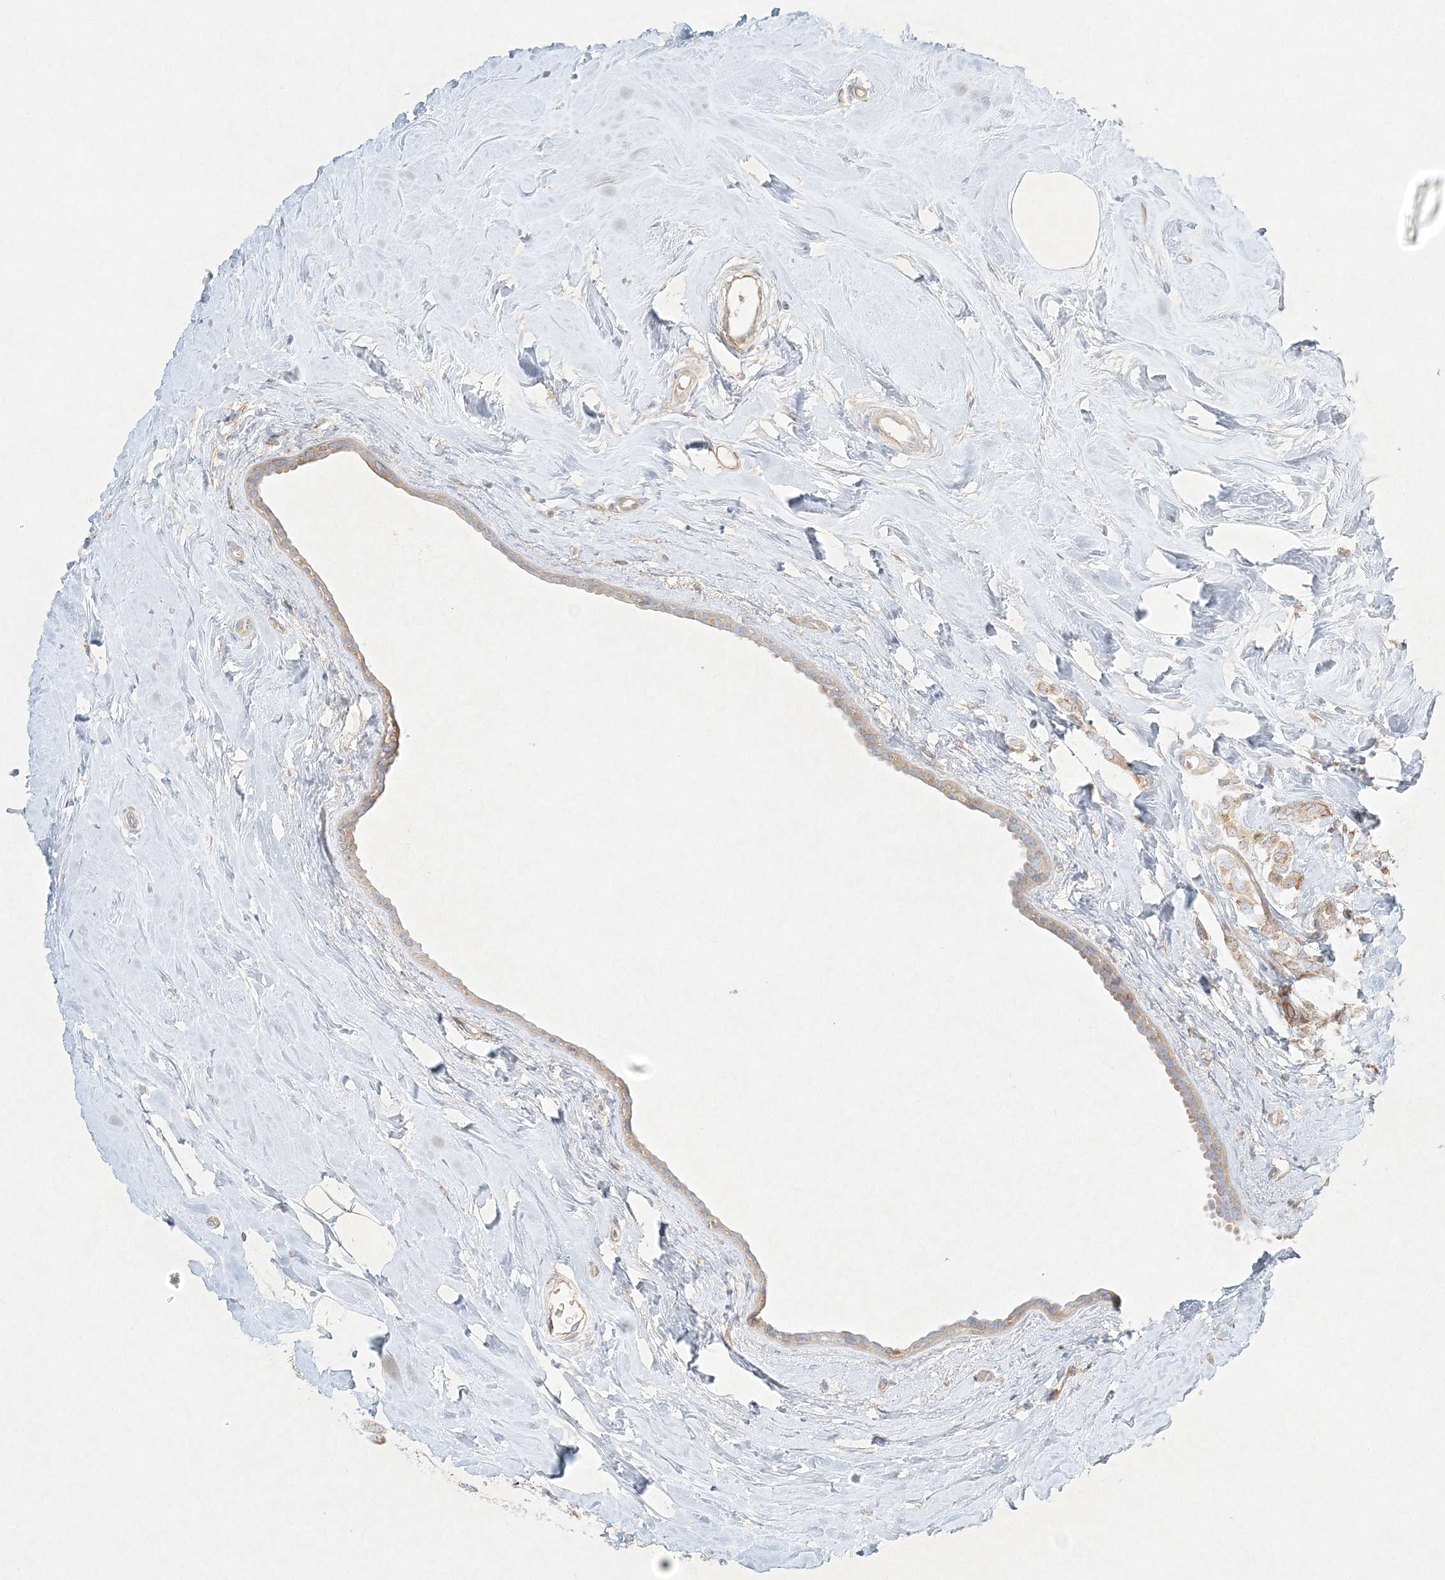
{"staining": {"intensity": "moderate", "quantity": ">75%", "location": "cytoplasmic/membranous"}, "tissue": "breast cancer", "cell_type": "Tumor cells", "image_type": "cancer", "snomed": [{"axis": "morphology", "description": "Lobular carcinoma"}, {"axis": "topography", "description": "Breast"}], "caption": "Immunohistochemistry (IHC) histopathology image of lobular carcinoma (breast) stained for a protein (brown), which displays medium levels of moderate cytoplasmic/membranous expression in about >75% of tumor cells.", "gene": "STK11IP", "patient": {"sex": "female", "age": 47}}